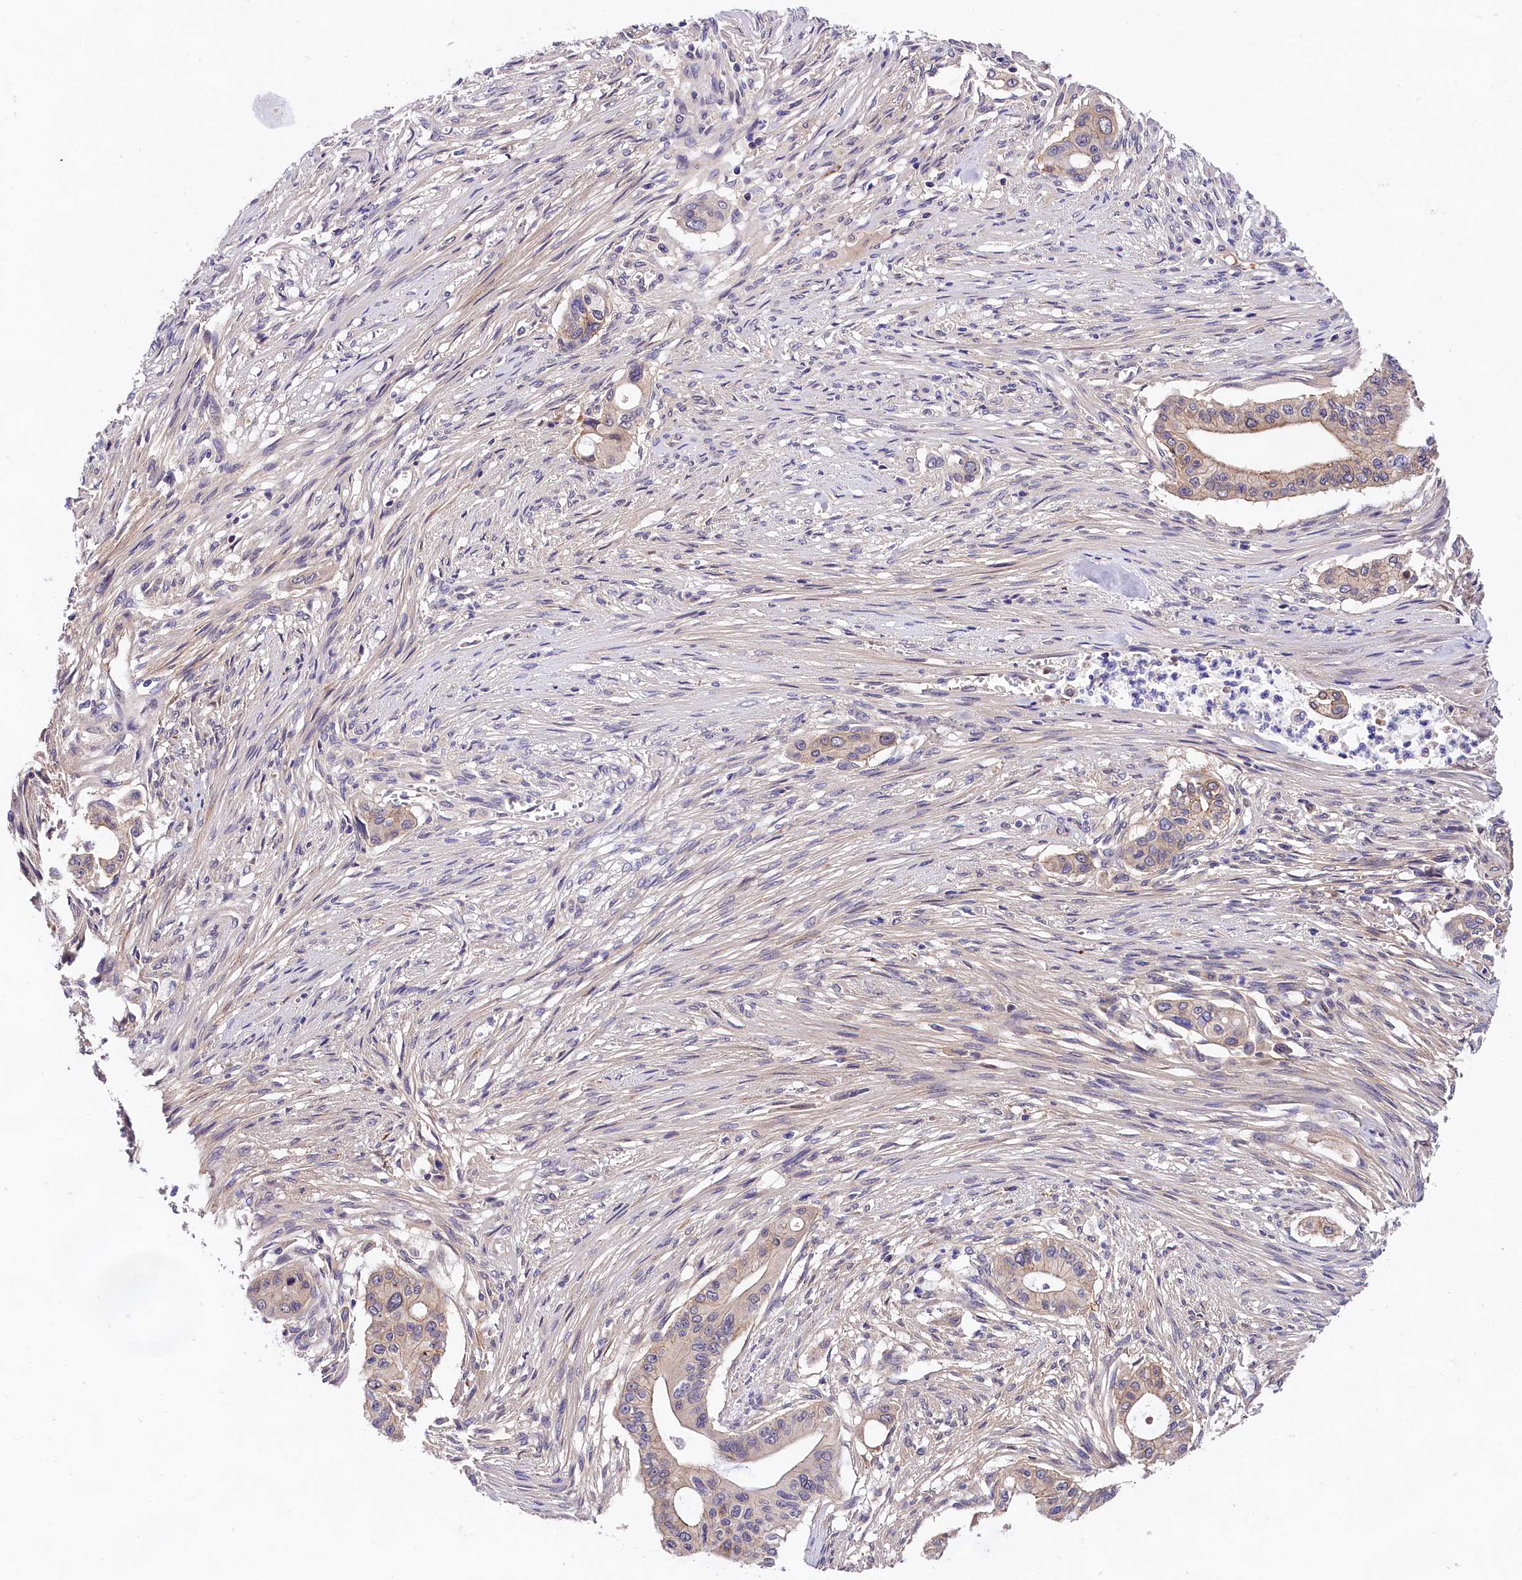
{"staining": {"intensity": "weak", "quantity": "<25%", "location": "cytoplasmic/membranous"}, "tissue": "pancreatic cancer", "cell_type": "Tumor cells", "image_type": "cancer", "snomed": [{"axis": "morphology", "description": "Adenocarcinoma, NOS"}, {"axis": "topography", "description": "Pancreas"}], "caption": "Immunohistochemistry (IHC) micrograph of human pancreatic cancer (adenocarcinoma) stained for a protein (brown), which exhibits no positivity in tumor cells.", "gene": "OAS3", "patient": {"sex": "male", "age": 46}}